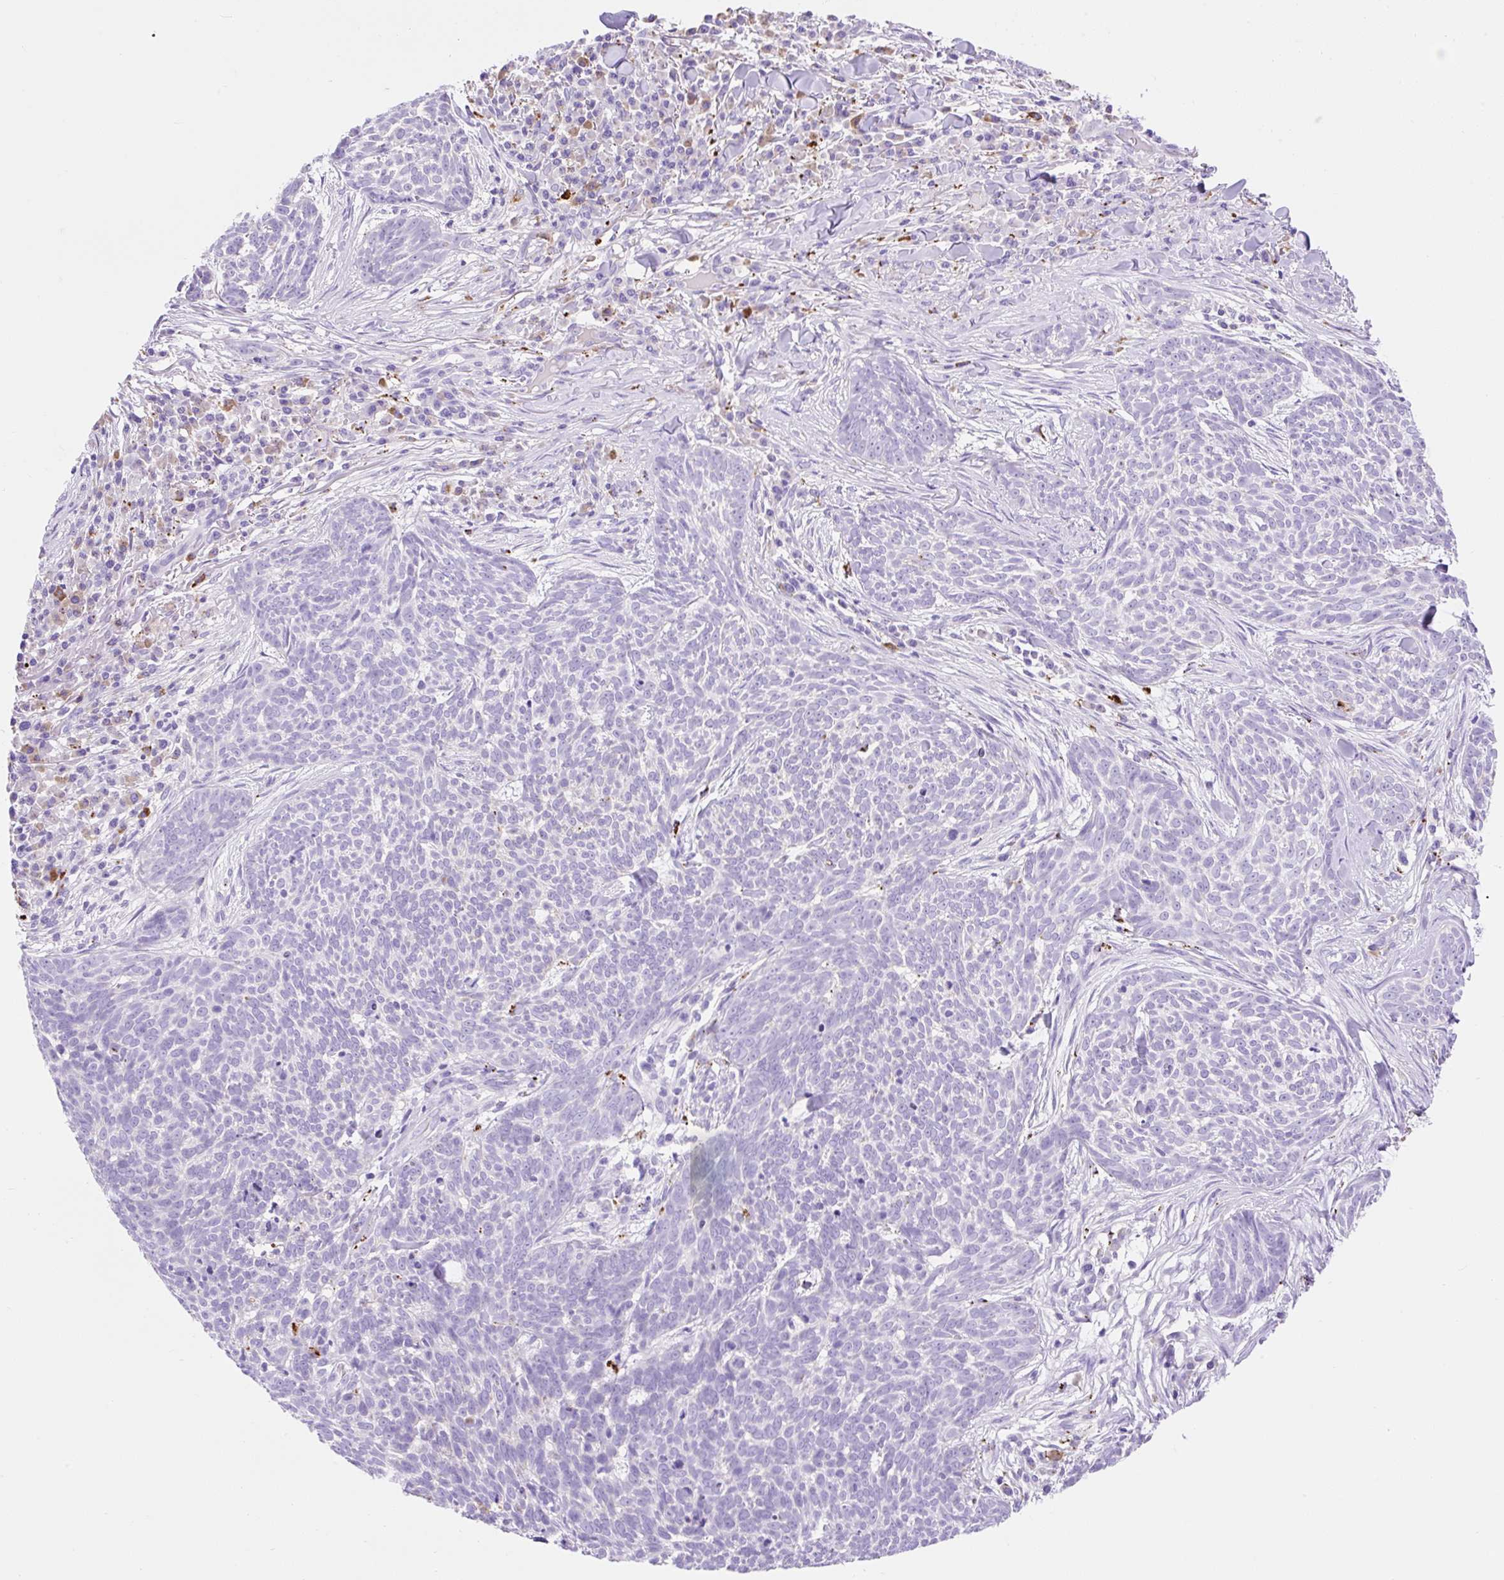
{"staining": {"intensity": "negative", "quantity": "none", "location": "none"}, "tissue": "skin cancer", "cell_type": "Tumor cells", "image_type": "cancer", "snomed": [{"axis": "morphology", "description": "Basal cell carcinoma"}, {"axis": "topography", "description": "Skin"}], "caption": "Tumor cells are negative for brown protein staining in skin cancer (basal cell carcinoma).", "gene": "HEXB", "patient": {"sex": "female", "age": 93}}